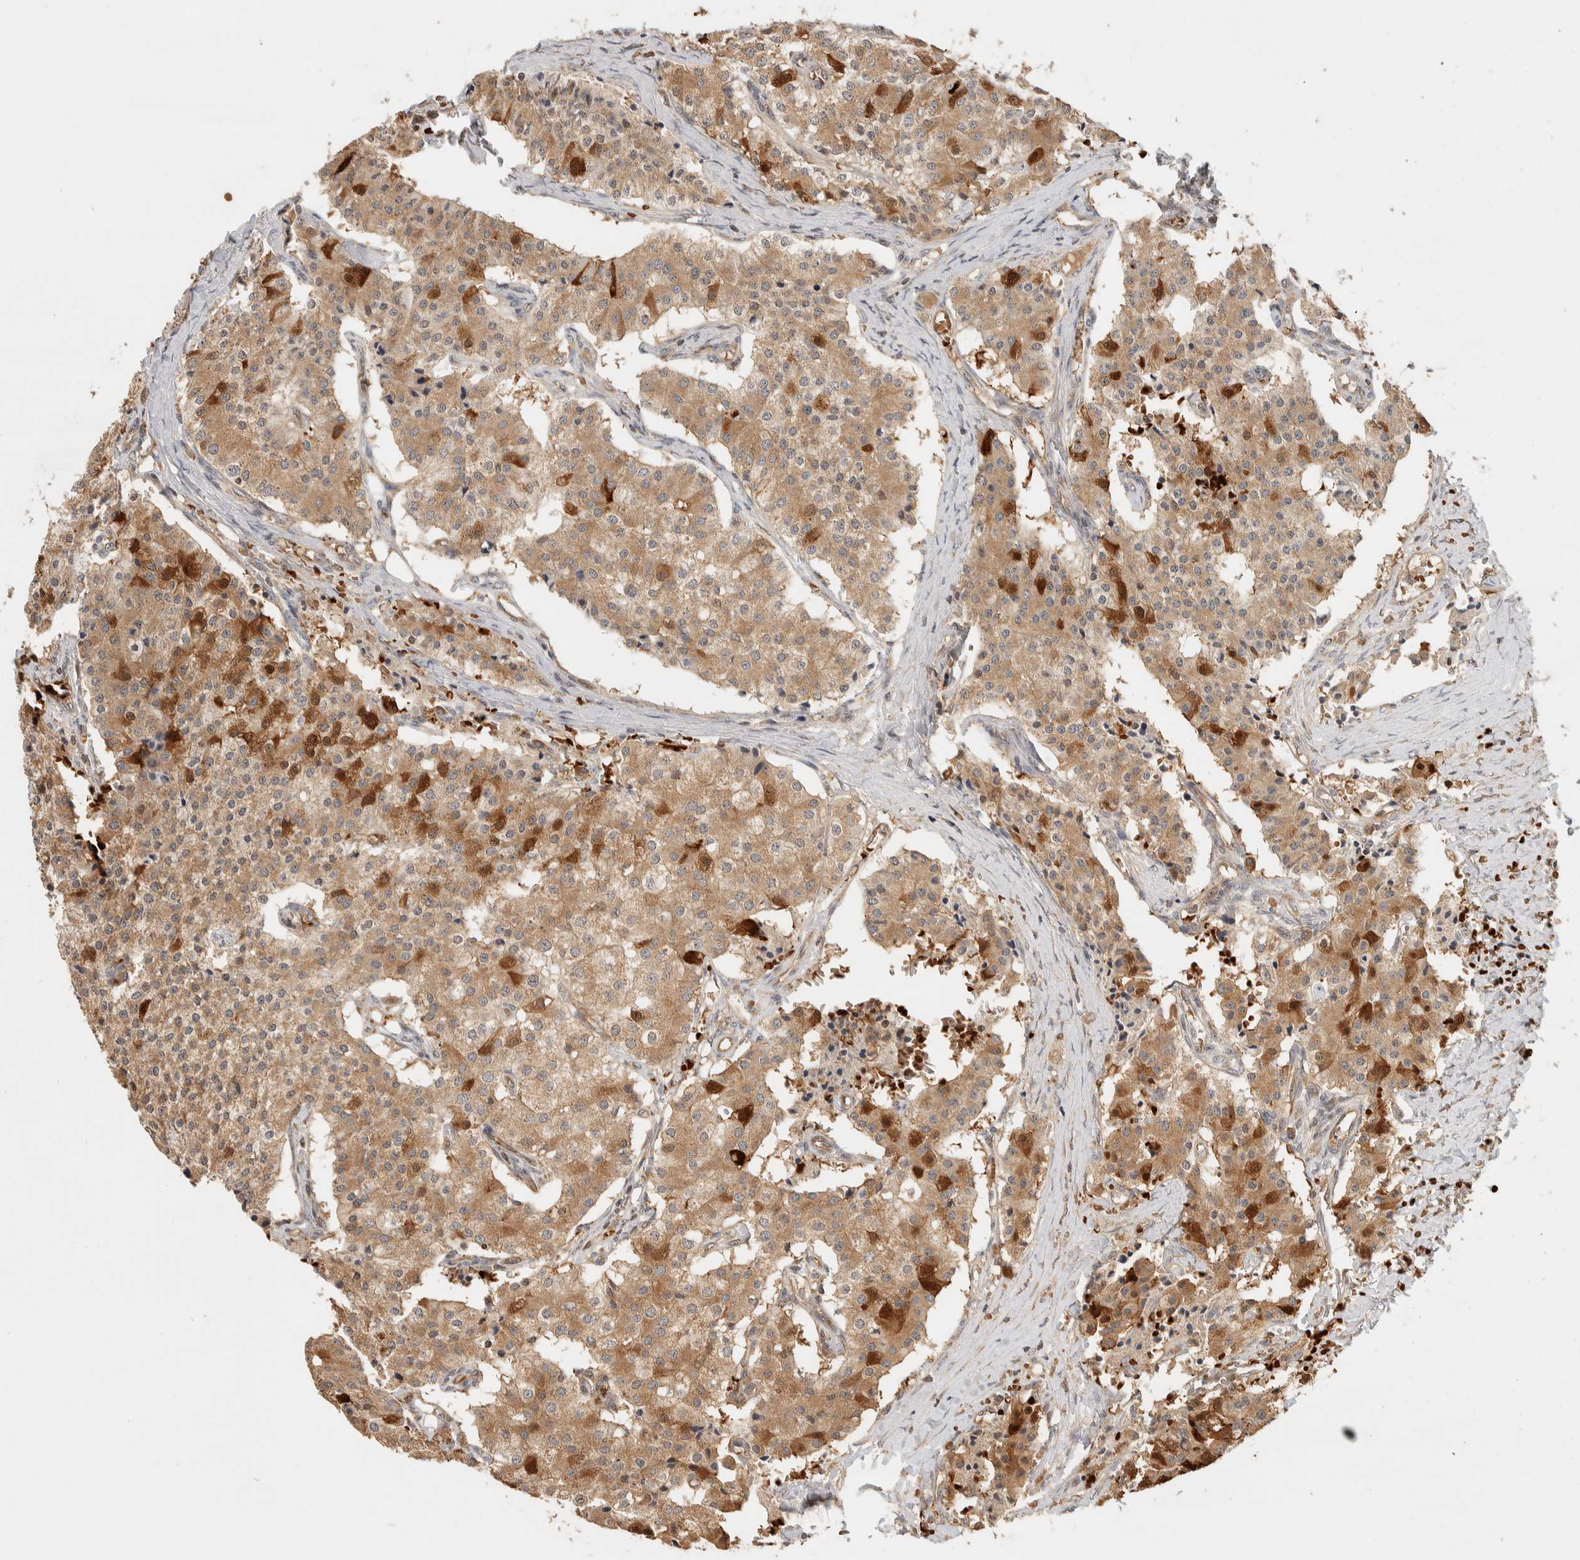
{"staining": {"intensity": "moderate", "quantity": ">75%", "location": "cytoplasmic/membranous"}, "tissue": "carcinoid", "cell_type": "Tumor cells", "image_type": "cancer", "snomed": [{"axis": "morphology", "description": "Carcinoid, malignant, NOS"}, {"axis": "topography", "description": "Colon"}], "caption": "Brown immunohistochemical staining in carcinoid demonstrates moderate cytoplasmic/membranous expression in about >75% of tumor cells.", "gene": "TTI2", "patient": {"sex": "female", "age": 52}}